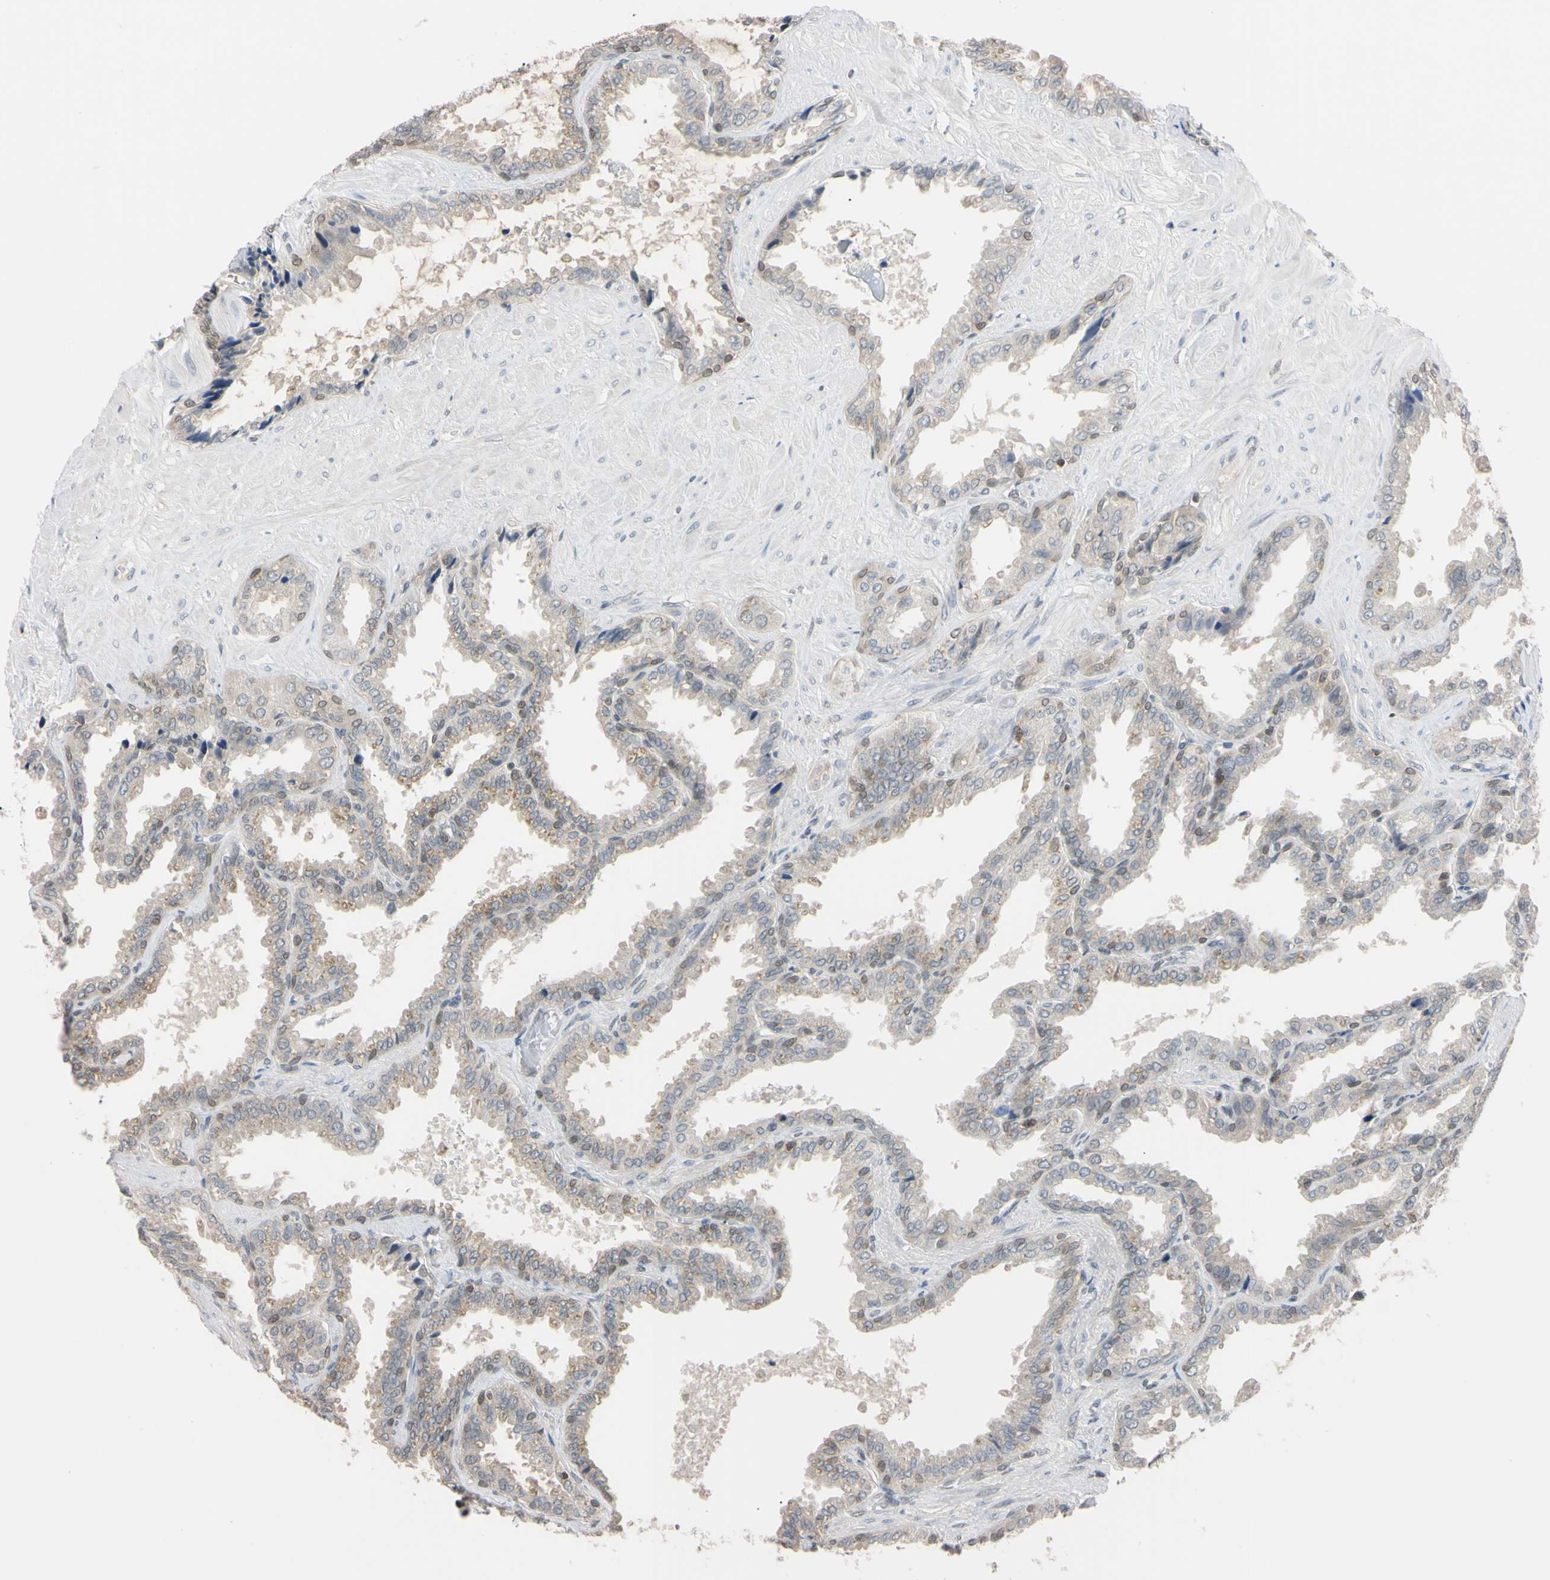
{"staining": {"intensity": "weak", "quantity": "25%-75%", "location": "cytoplasmic/membranous,nuclear"}, "tissue": "seminal vesicle", "cell_type": "Glandular cells", "image_type": "normal", "snomed": [{"axis": "morphology", "description": "Normal tissue, NOS"}, {"axis": "topography", "description": "Seminal veicle"}], "caption": "This micrograph displays unremarkable seminal vesicle stained with immunohistochemistry (IHC) to label a protein in brown. The cytoplasmic/membranous,nuclear of glandular cells show weak positivity for the protein. Nuclei are counter-stained blue.", "gene": "UBE2I", "patient": {"sex": "male", "age": 46}}